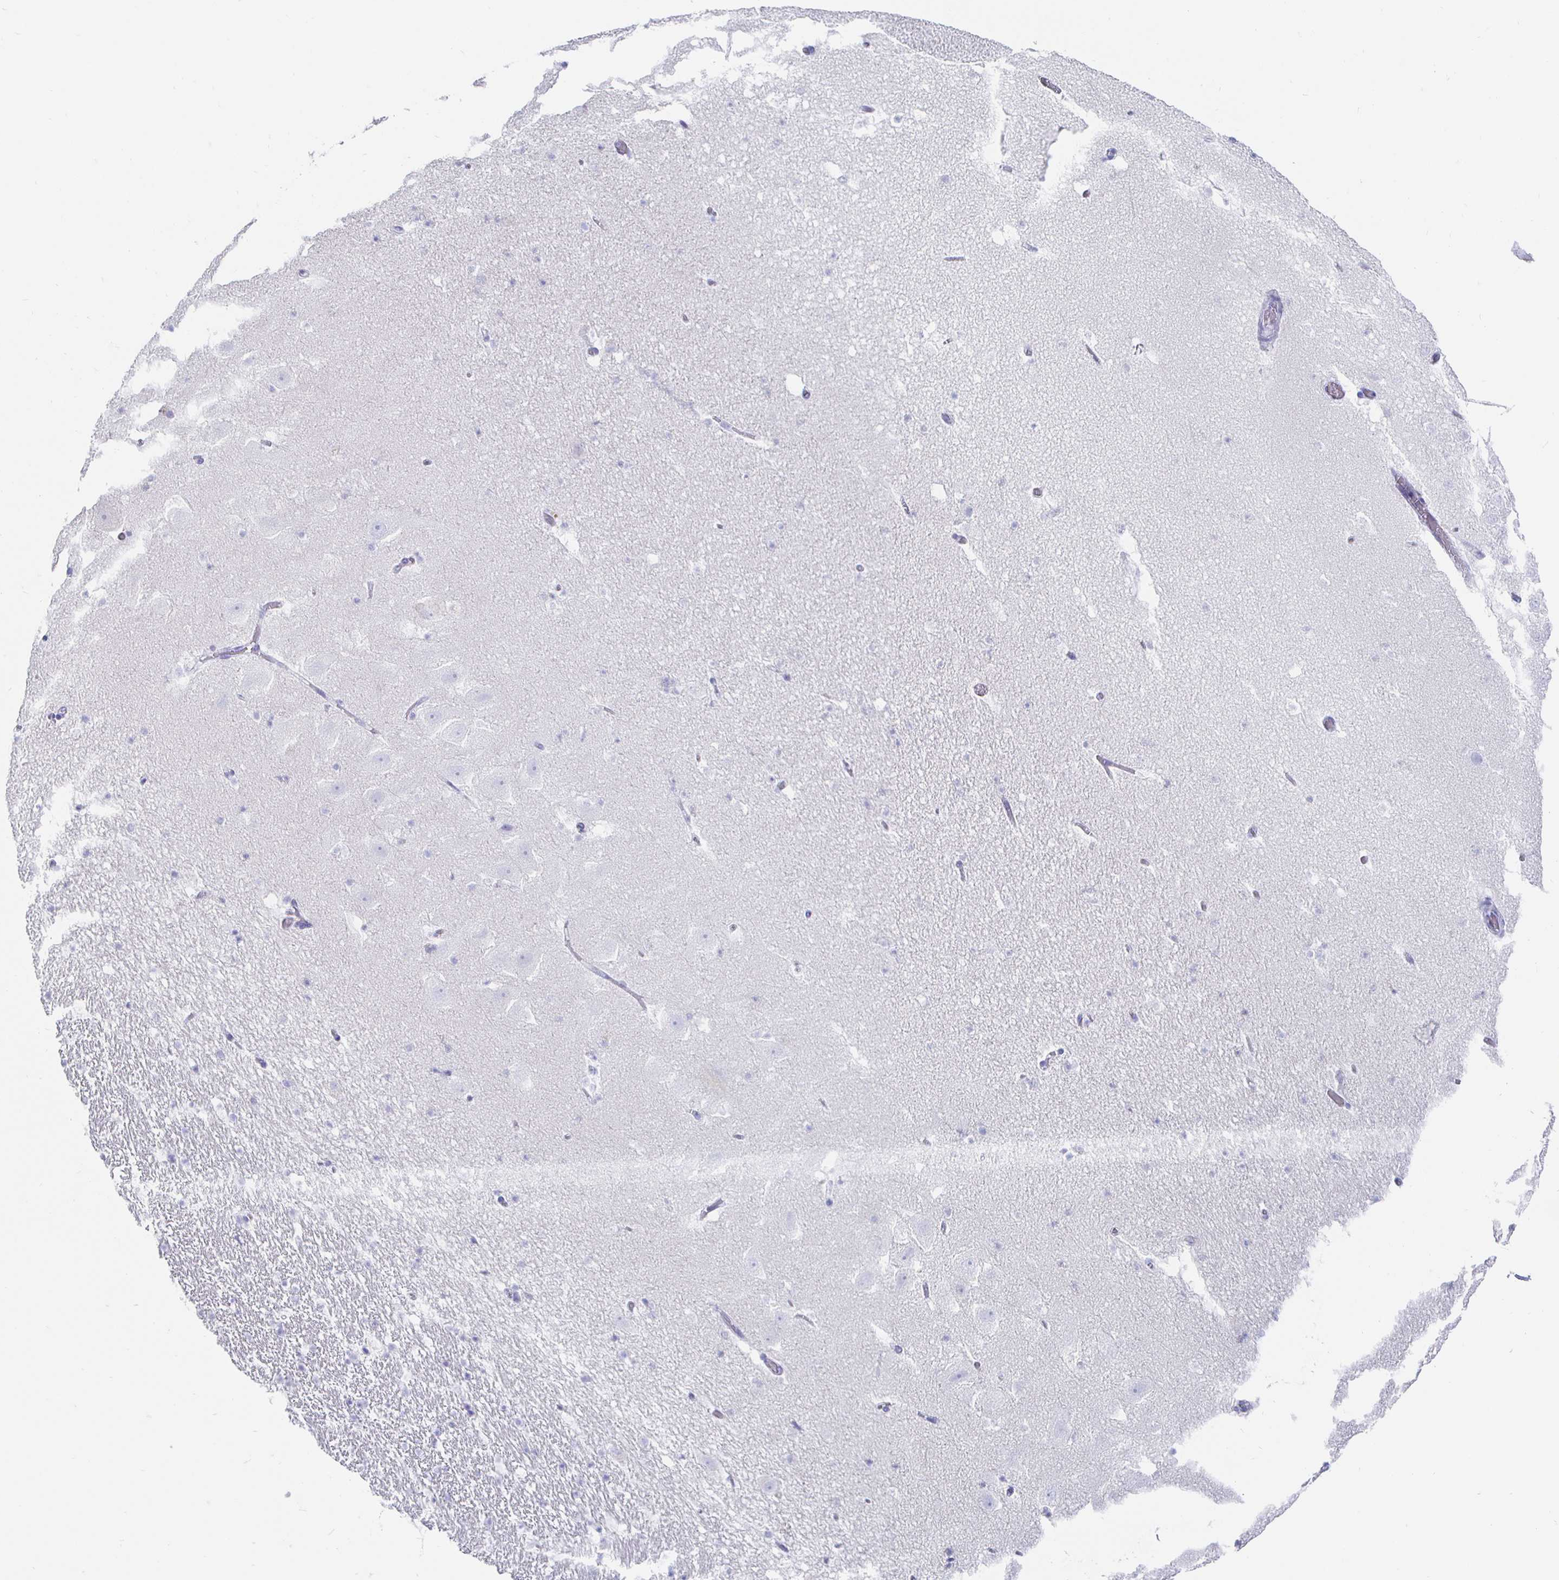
{"staining": {"intensity": "negative", "quantity": "none", "location": "none"}, "tissue": "hippocampus", "cell_type": "Glial cells", "image_type": "normal", "snomed": [{"axis": "morphology", "description": "Normal tissue, NOS"}, {"axis": "topography", "description": "Hippocampus"}], "caption": "Immunohistochemistry histopathology image of normal hippocampus: human hippocampus stained with DAB (3,3'-diaminobenzidine) reveals no significant protein positivity in glial cells. The staining is performed using DAB brown chromogen with nuclei counter-stained in using hematoxylin.", "gene": "CLCA1", "patient": {"sex": "female", "age": 42}}